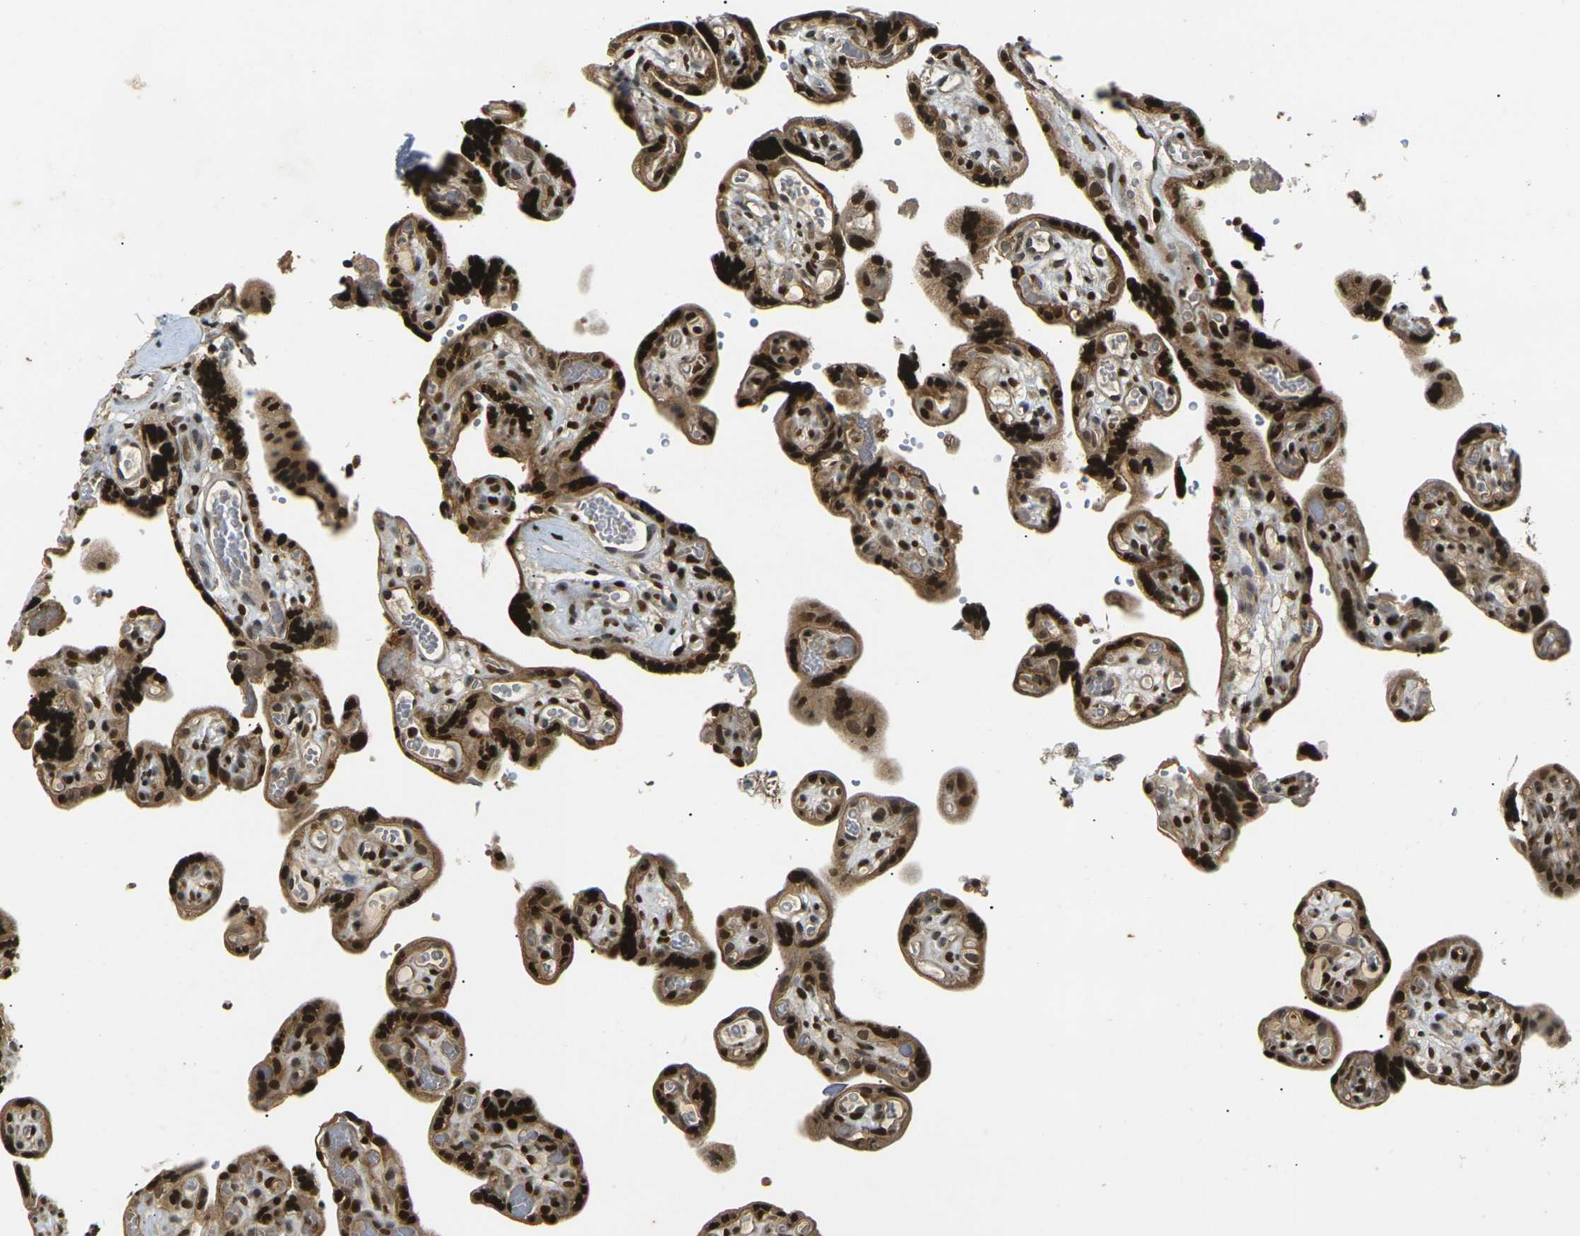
{"staining": {"intensity": "strong", "quantity": ">75%", "location": "cytoplasmic/membranous,nuclear"}, "tissue": "placenta", "cell_type": "Decidual cells", "image_type": "normal", "snomed": [{"axis": "morphology", "description": "Normal tissue, NOS"}, {"axis": "topography", "description": "Placenta"}], "caption": "DAB (3,3'-diaminobenzidine) immunohistochemical staining of benign placenta displays strong cytoplasmic/membranous,nuclear protein staining in about >75% of decidual cells.", "gene": "ACTL6A", "patient": {"sex": "female", "age": 30}}